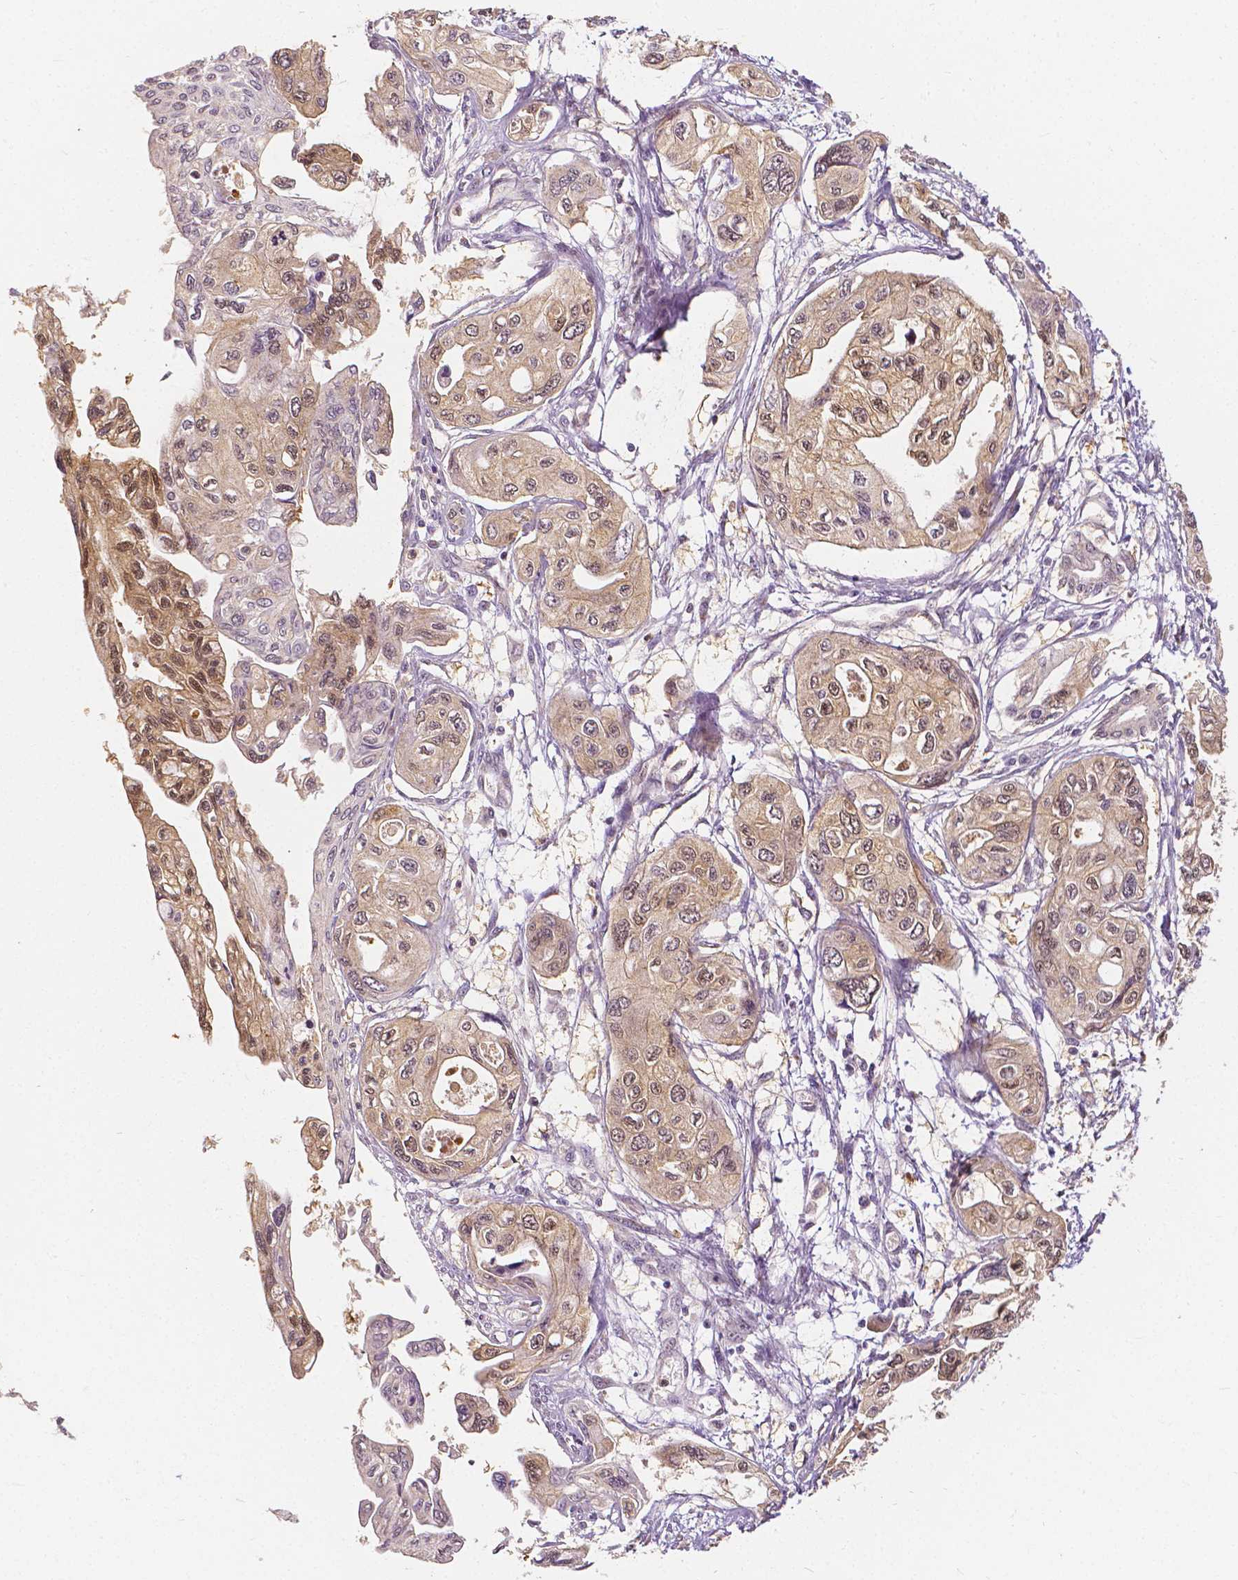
{"staining": {"intensity": "moderate", "quantity": "25%-75%", "location": "cytoplasmic/membranous,nuclear"}, "tissue": "pancreatic cancer", "cell_type": "Tumor cells", "image_type": "cancer", "snomed": [{"axis": "morphology", "description": "Adenocarcinoma, NOS"}, {"axis": "topography", "description": "Pancreas"}], "caption": "The micrograph shows staining of adenocarcinoma (pancreatic), revealing moderate cytoplasmic/membranous and nuclear protein staining (brown color) within tumor cells.", "gene": "NAPRT", "patient": {"sex": "female", "age": 76}}